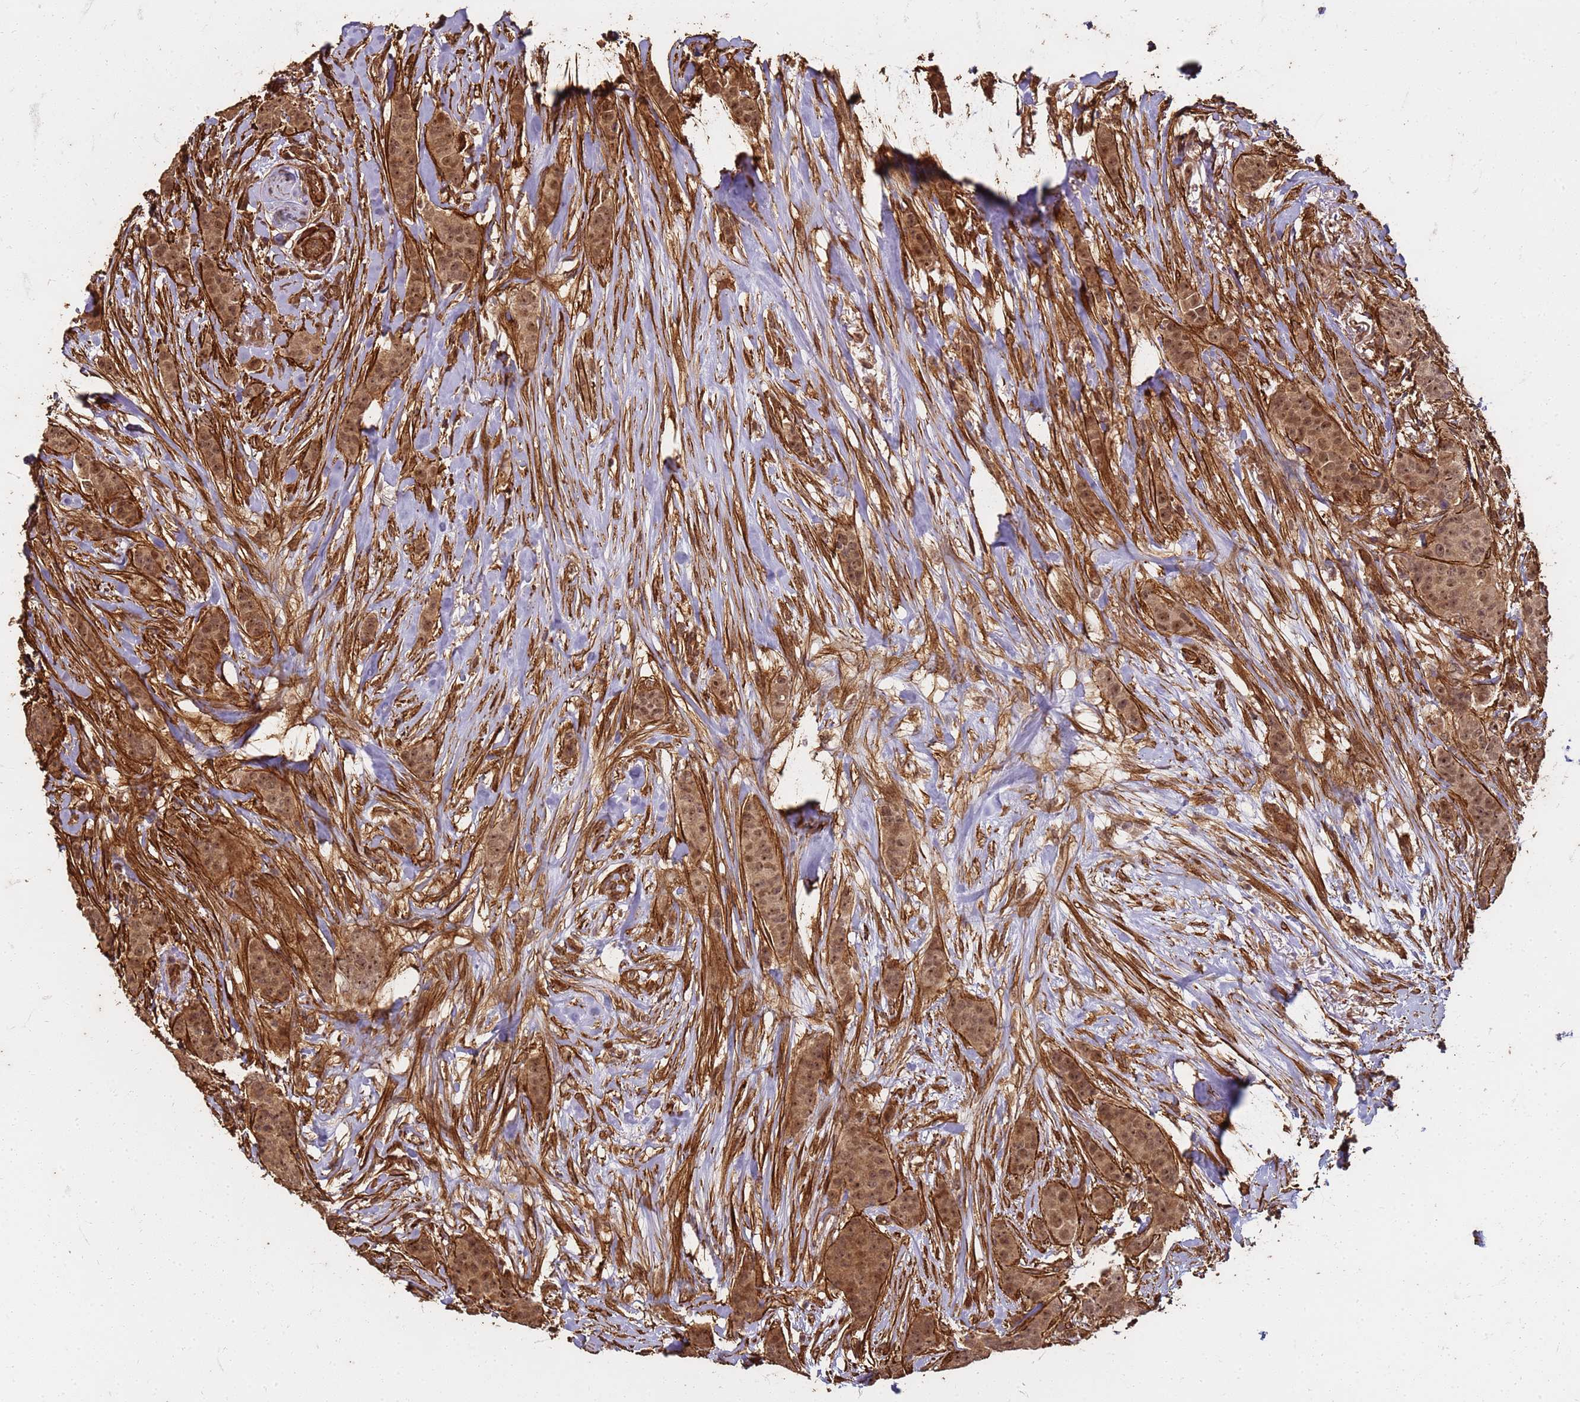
{"staining": {"intensity": "moderate", "quantity": ">75%", "location": "nuclear"}, "tissue": "breast cancer", "cell_type": "Tumor cells", "image_type": "cancer", "snomed": [{"axis": "morphology", "description": "Duct carcinoma"}, {"axis": "topography", "description": "Breast"}], "caption": "Immunohistochemical staining of breast cancer exhibits moderate nuclear protein expression in approximately >75% of tumor cells.", "gene": "KIF26A", "patient": {"sex": "female", "age": 40}}